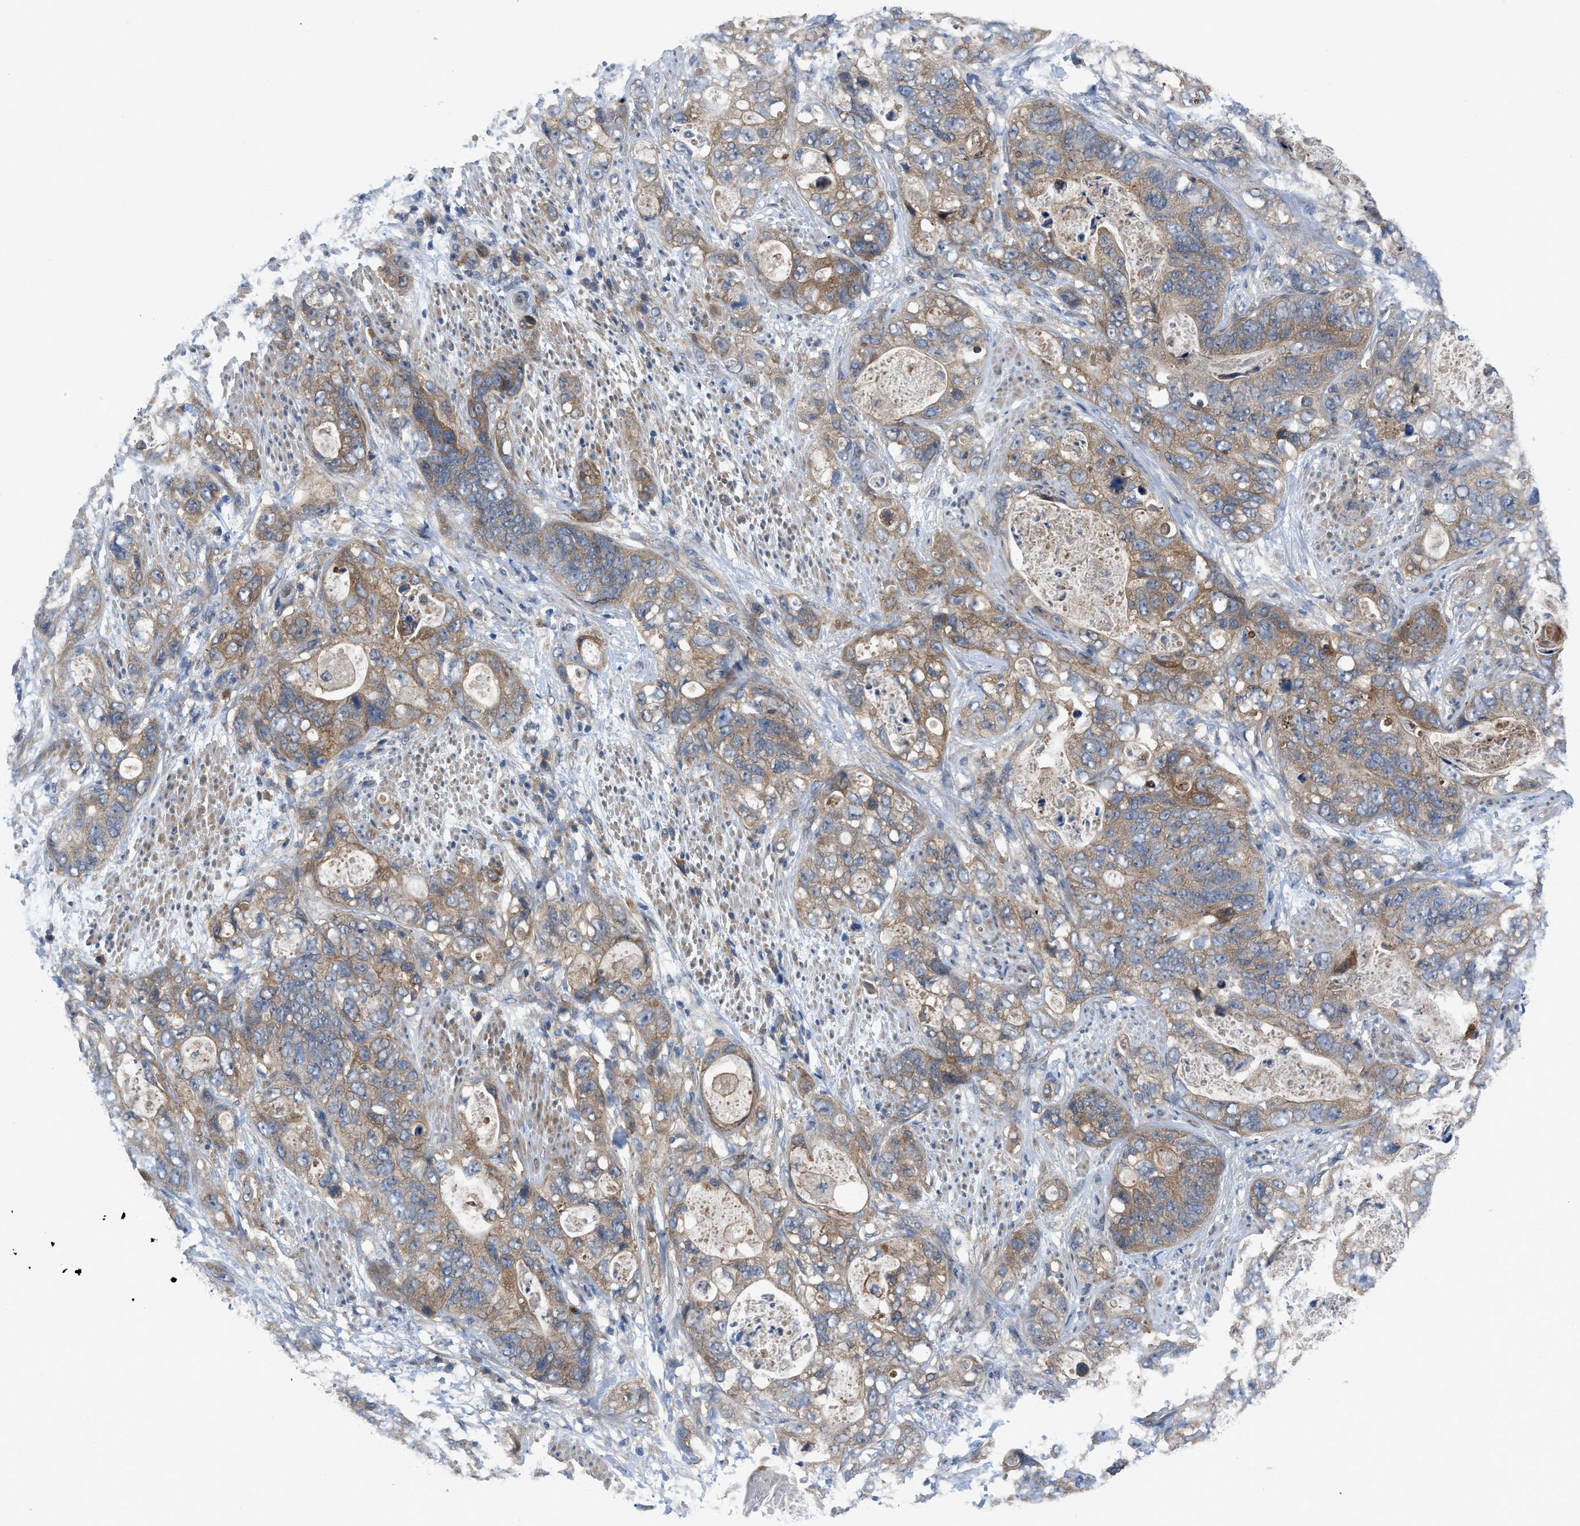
{"staining": {"intensity": "weak", "quantity": ">75%", "location": "cytoplasmic/membranous"}, "tissue": "stomach cancer", "cell_type": "Tumor cells", "image_type": "cancer", "snomed": [{"axis": "morphology", "description": "Adenocarcinoma, NOS"}, {"axis": "topography", "description": "Stomach"}], "caption": "Immunohistochemistry (IHC) of stomach cancer demonstrates low levels of weak cytoplasmic/membranous positivity in approximately >75% of tumor cells. The staining was performed using DAB (3,3'-diaminobenzidine), with brown indicating positive protein expression. Nuclei are stained blue with hematoxylin.", "gene": "PANX1", "patient": {"sex": "female", "age": 89}}